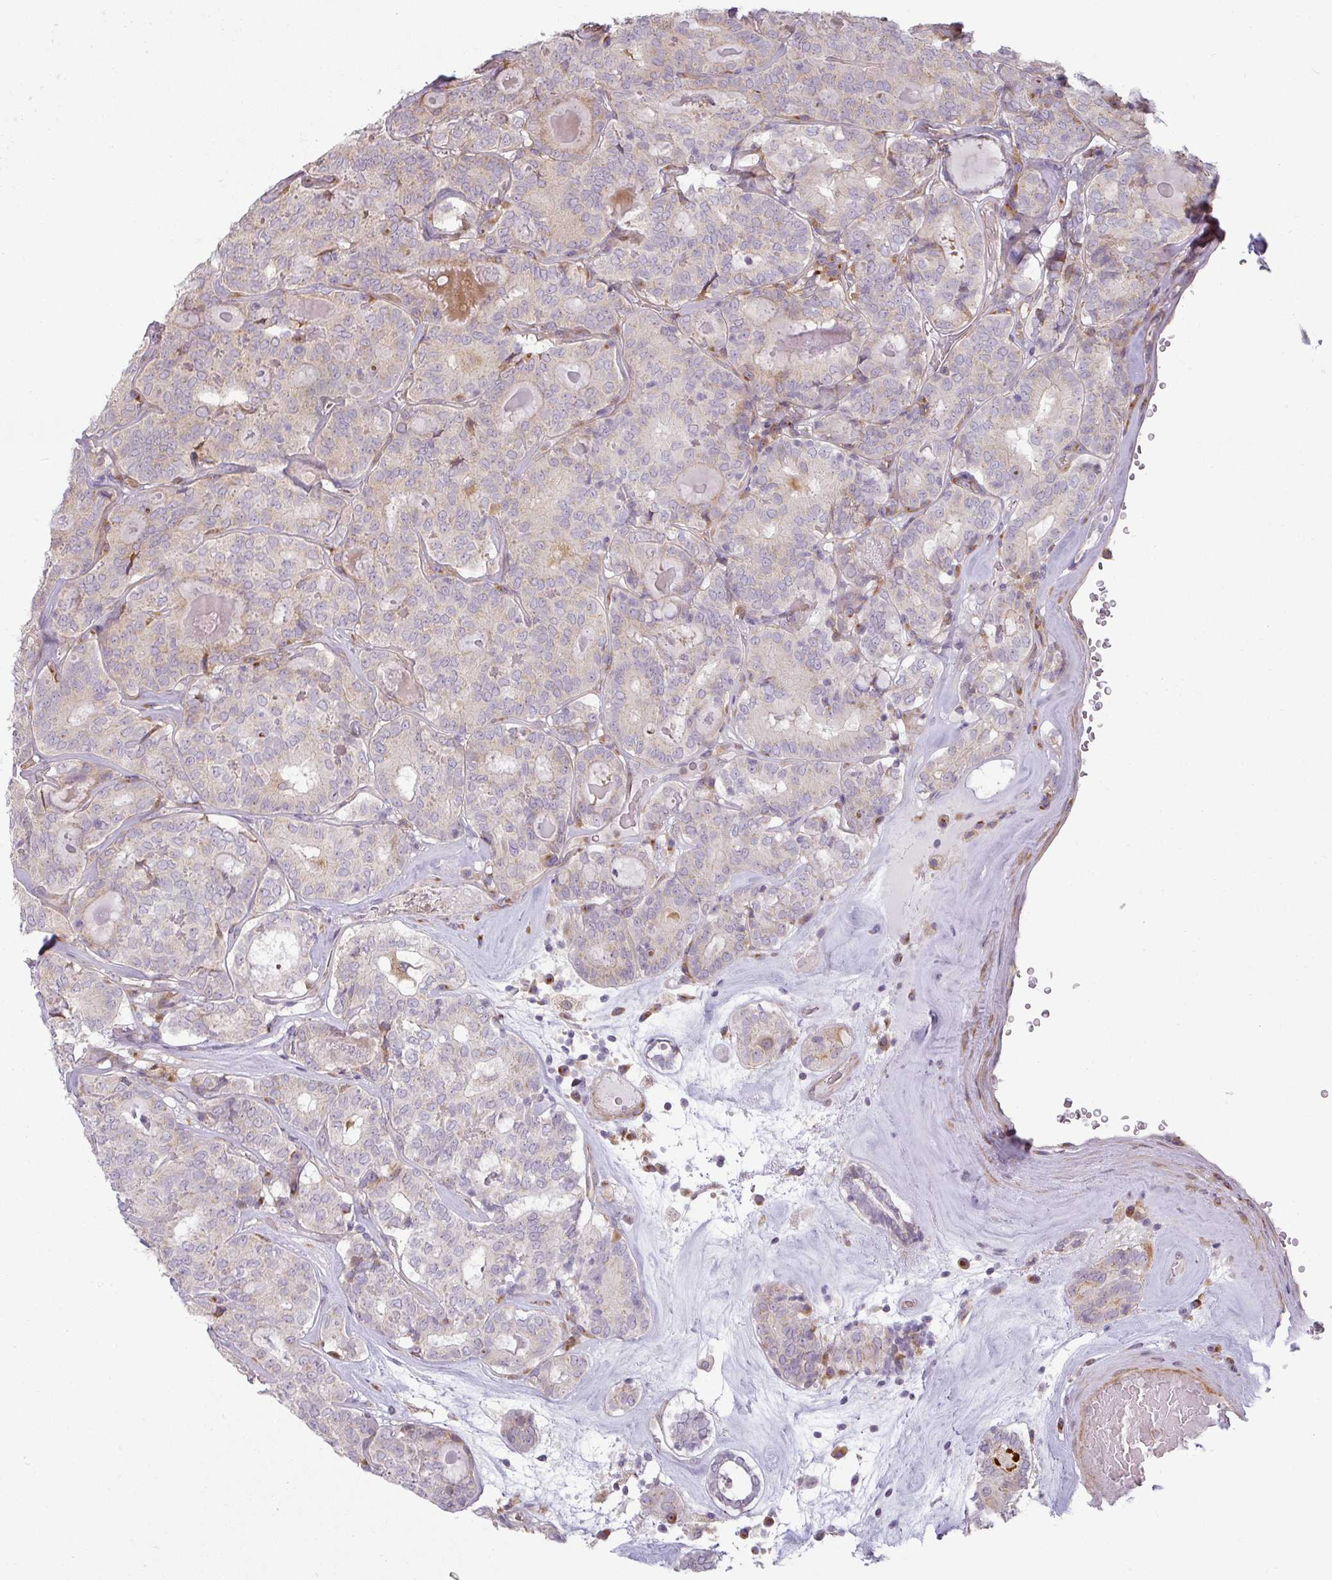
{"staining": {"intensity": "moderate", "quantity": "<25%", "location": "cytoplasmic/membranous"}, "tissue": "thyroid cancer", "cell_type": "Tumor cells", "image_type": "cancer", "snomed": [{"axis": "morphology", "description": "Papillary adenocarcinoma, NOS"}, {"axis": "topography", "description": "Thyroid gland"}], "caption": "A high-resolution image shows immunohistochemistry (IHC) staining of thyroid papillary adenocarcinoma, which shows moderate cytoplasmic/membranous positivity in approximately <25% of tumor cells.", "gene": "CCDC144A", "patient": {"sex": "female", "age": 72}}